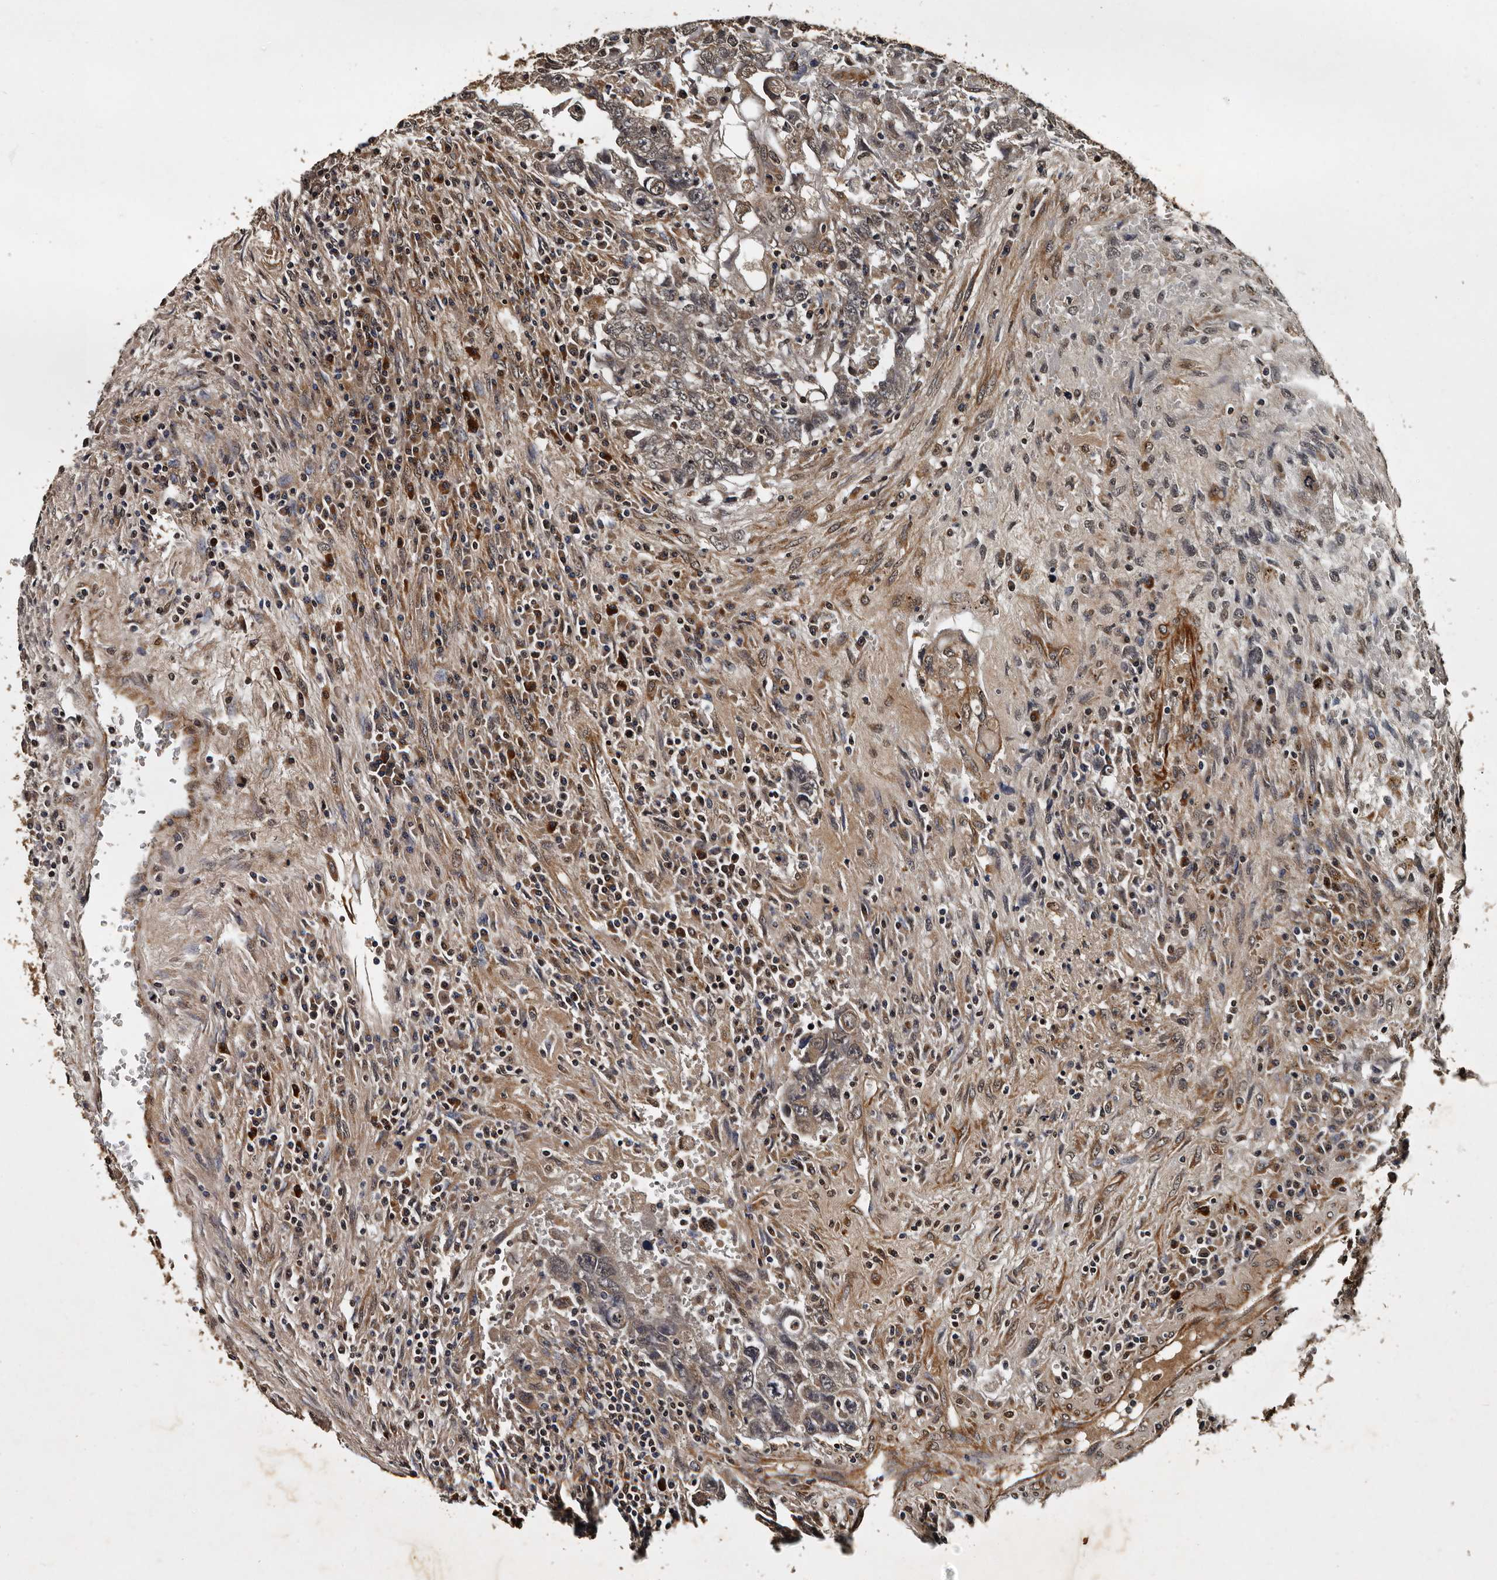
{"staining": {"intensity": "moderate", "quantity": "25%-75%", "location": "cytoplasmic/membranous"}, "tissue": "testis cancer", "cell_type": "Tumor cells", "image_type": "cancer", "snomed": [{"axis": "morphology", "description": "Carcinoma, Embryonal, NOS"}, {"axis": "topography", "description": "Testis"}], "caption": "IHC of testis cancer shows medium levels of moderate cytoplasmic/membranous expression in about 25%-75% of tumor cells.", "gene": "CPNE3", "patient": {"sex": "male", "age": 26}}